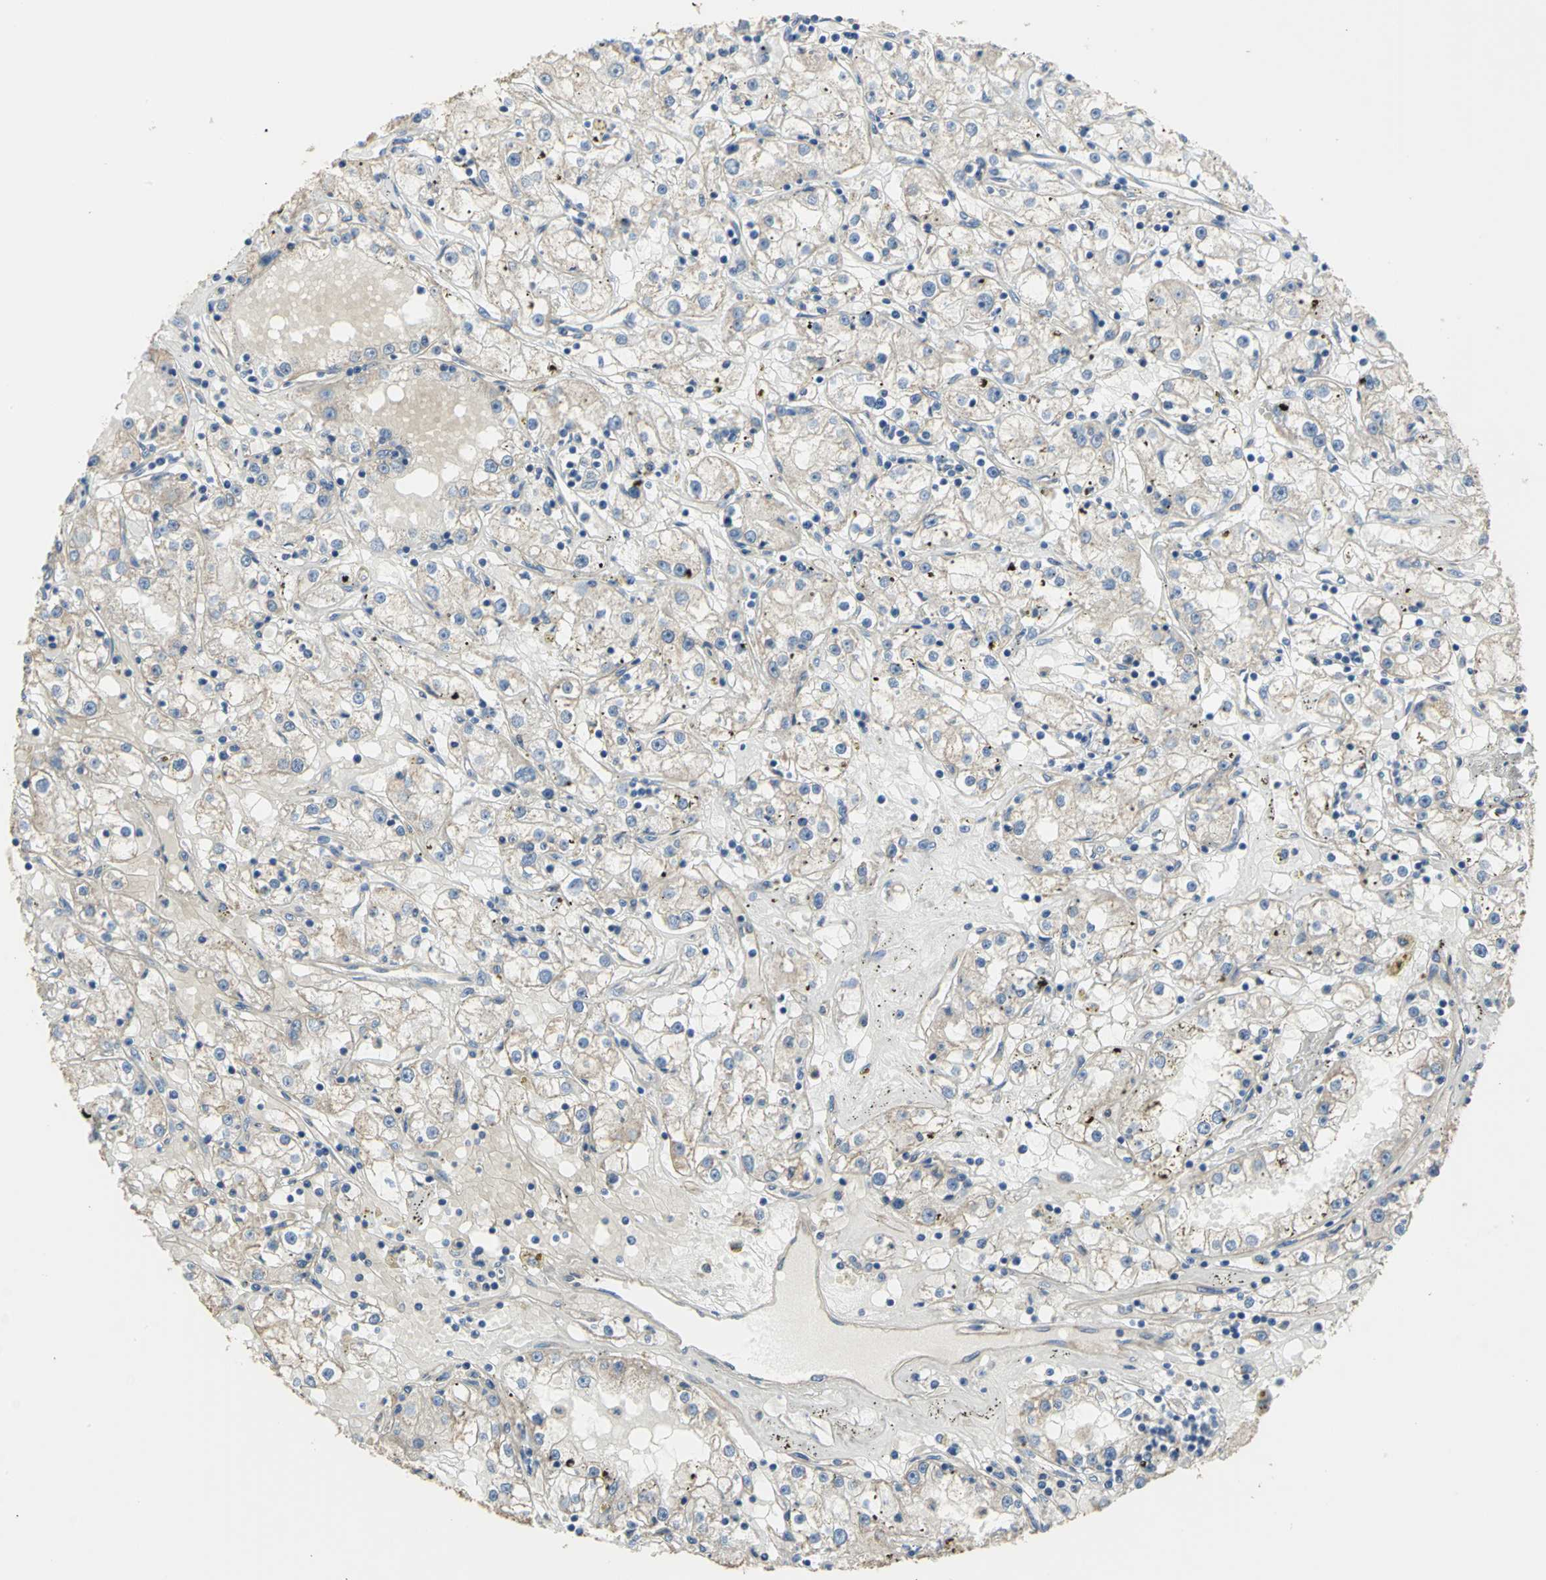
{"staining": {"intensity": "weak", "quantity": "25%-75%", "location": "cytoplasmic/membranous"}, "tissue": "renal cancer", "cell_type": "Tumor cells", "image_type": "cancer", "snomed": [{"axis": "morphology", "description": "Adenocarcinoma, NOS"}, {"axis": "topography", "description": "Kidney"}], "caption": "Immunohistochemistry image of neoplastic tissue: renal cancer stained using immunohistochemistry displays low levels of weak protein expression localized specifically in the cytoplasmic/membranous of tumor cells, appearing as a cytoplasmic/membranous brown color.", "gene": "HTR1F", "patient": {"sex": "male", "age": 56}}